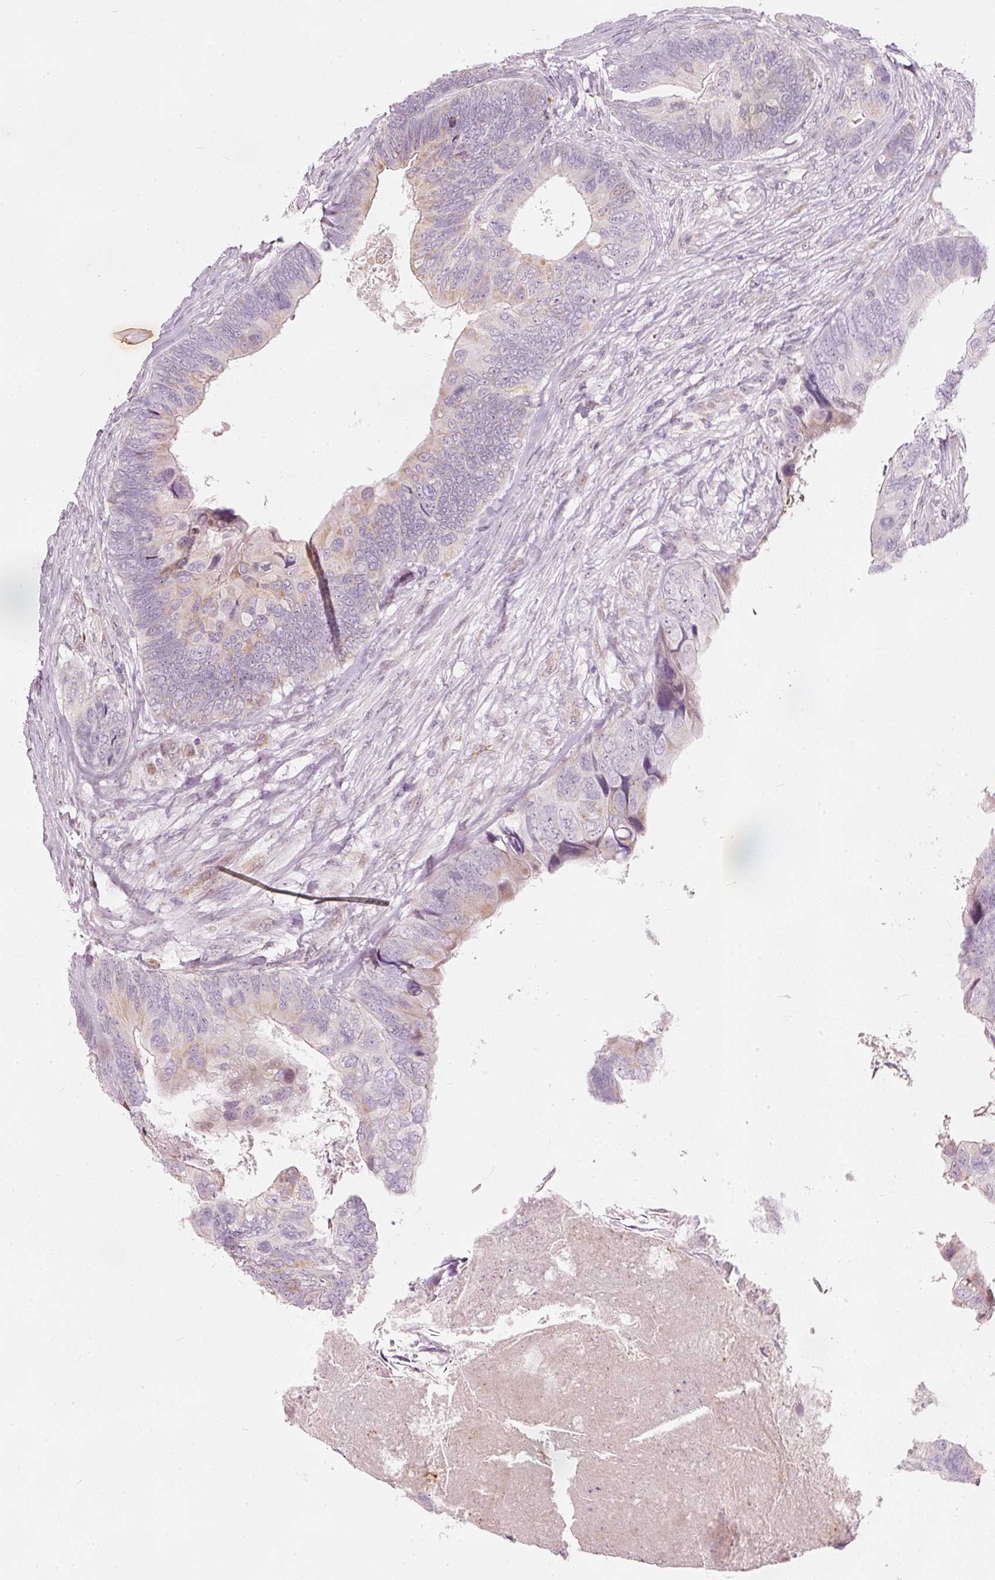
{"staining": {"intensity": "negative", "quantity": "none", "location": "none"}, "tissue": "colorectal cancer", "cell_type": "Tumor cells", "image_type": "cancer", "snomed": [{"axis": "morphology", "description": "Adenocarcinoma, NOS"}, {"axis": "topography", "description": "Colon"}], "caption": "This photomicrograph is of colorectal adenocarcinoma stained with IHC to label a protein in brown with the nuclei are counter-stained blue. There is no positivity in tumor cells.", "gene": "RNF39", "patient": {"sex": "female", "age": 67}}